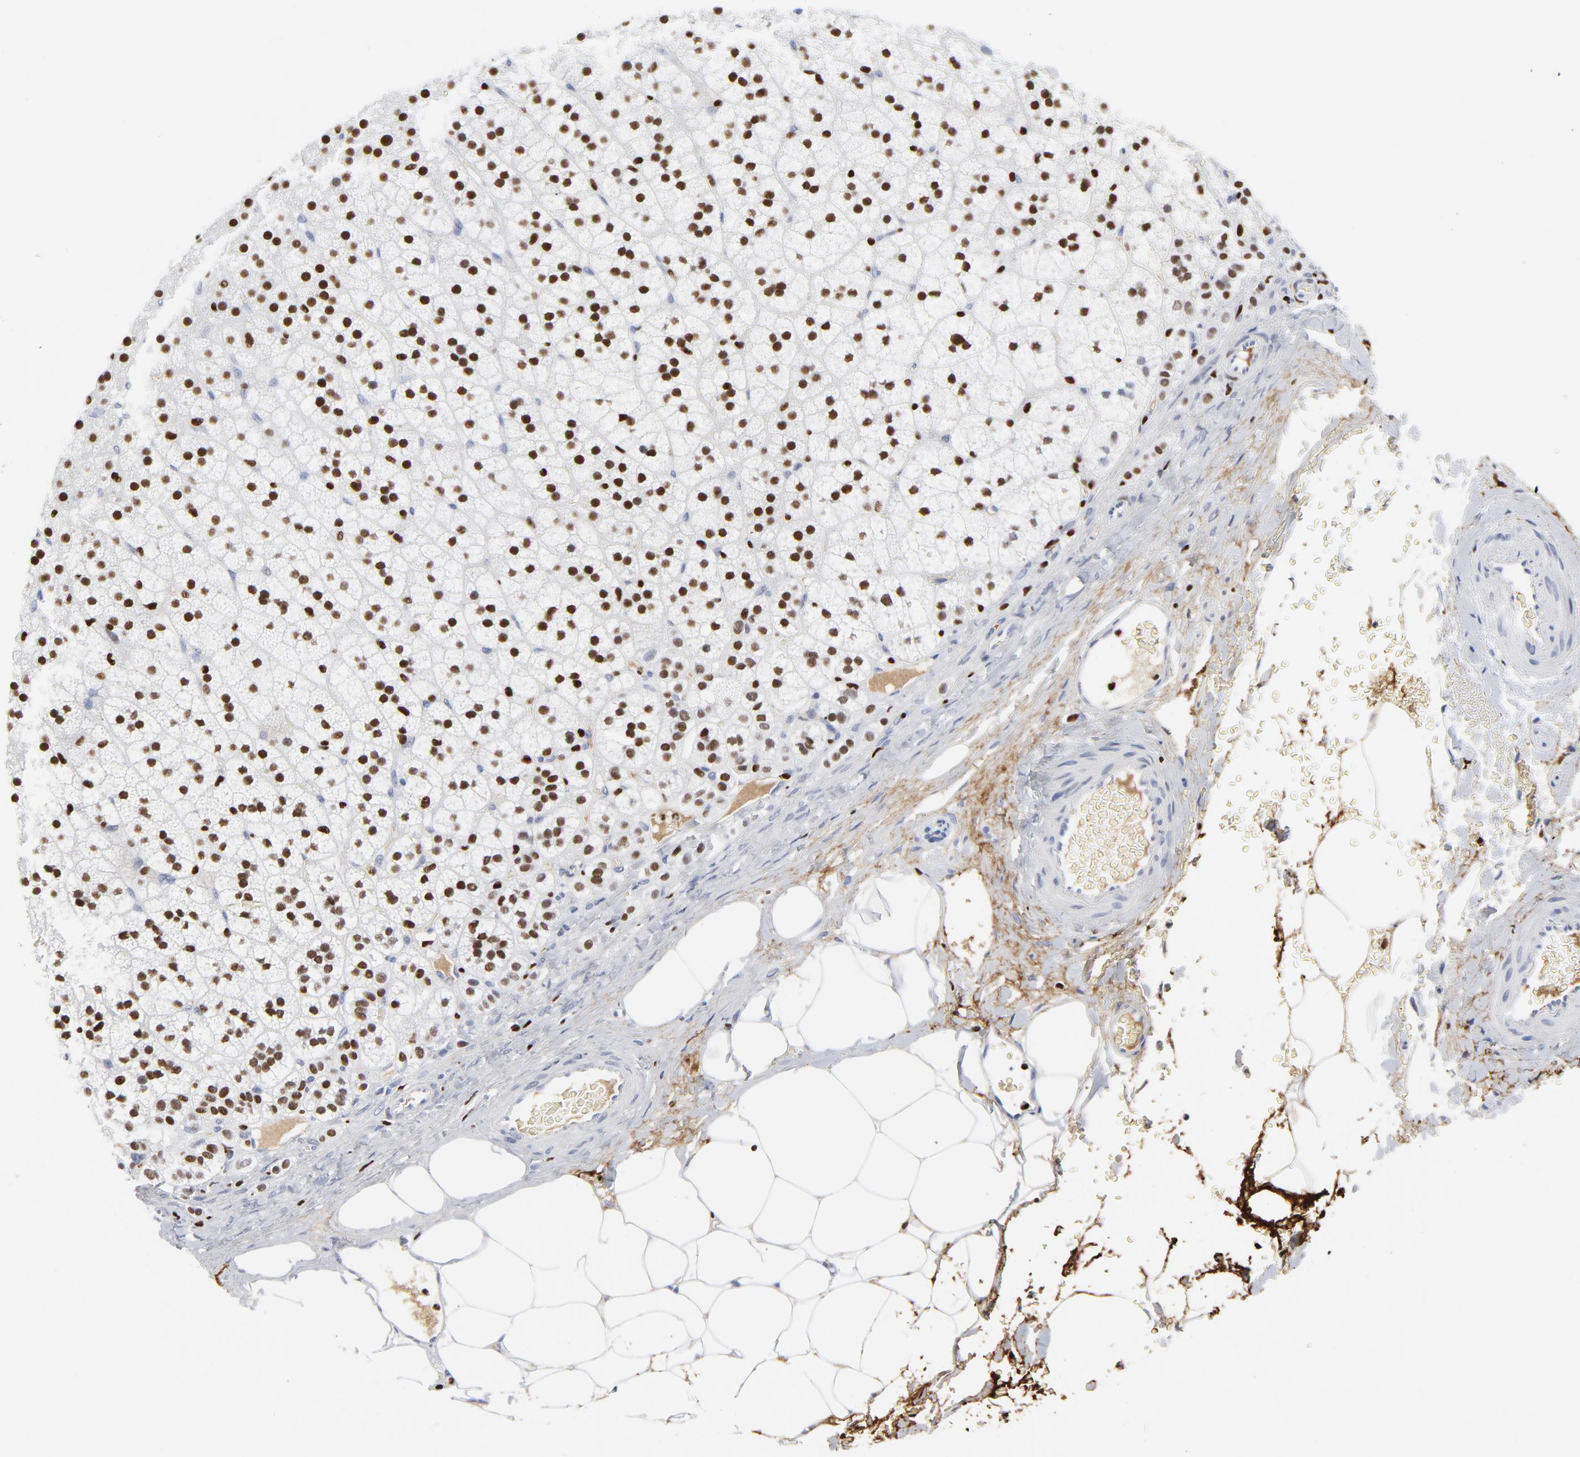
{"staining": {"intensity": "strong", "quantity": ">75%", "location": "nuclear"}, "tissue": "adrenal gland", "cell_type": "Glandular cells", "image_type": "normal", "snomed": [{"axis": "morphology", "description": "Normal tissue, NOS"}, {"axis": "topography", "description": "Adrenal gland"}], "caption": "Glandular cells reveal high levels of strong nuclear positivity in about >75% of cells in unremarkable adrenal gland. (DAB (3,3'-diaminobenzidine) = brown stain, brightfield microscopy at high magnification).", "gene": "SMARCC2", "patient": {"sex": "male", "age": 35}}